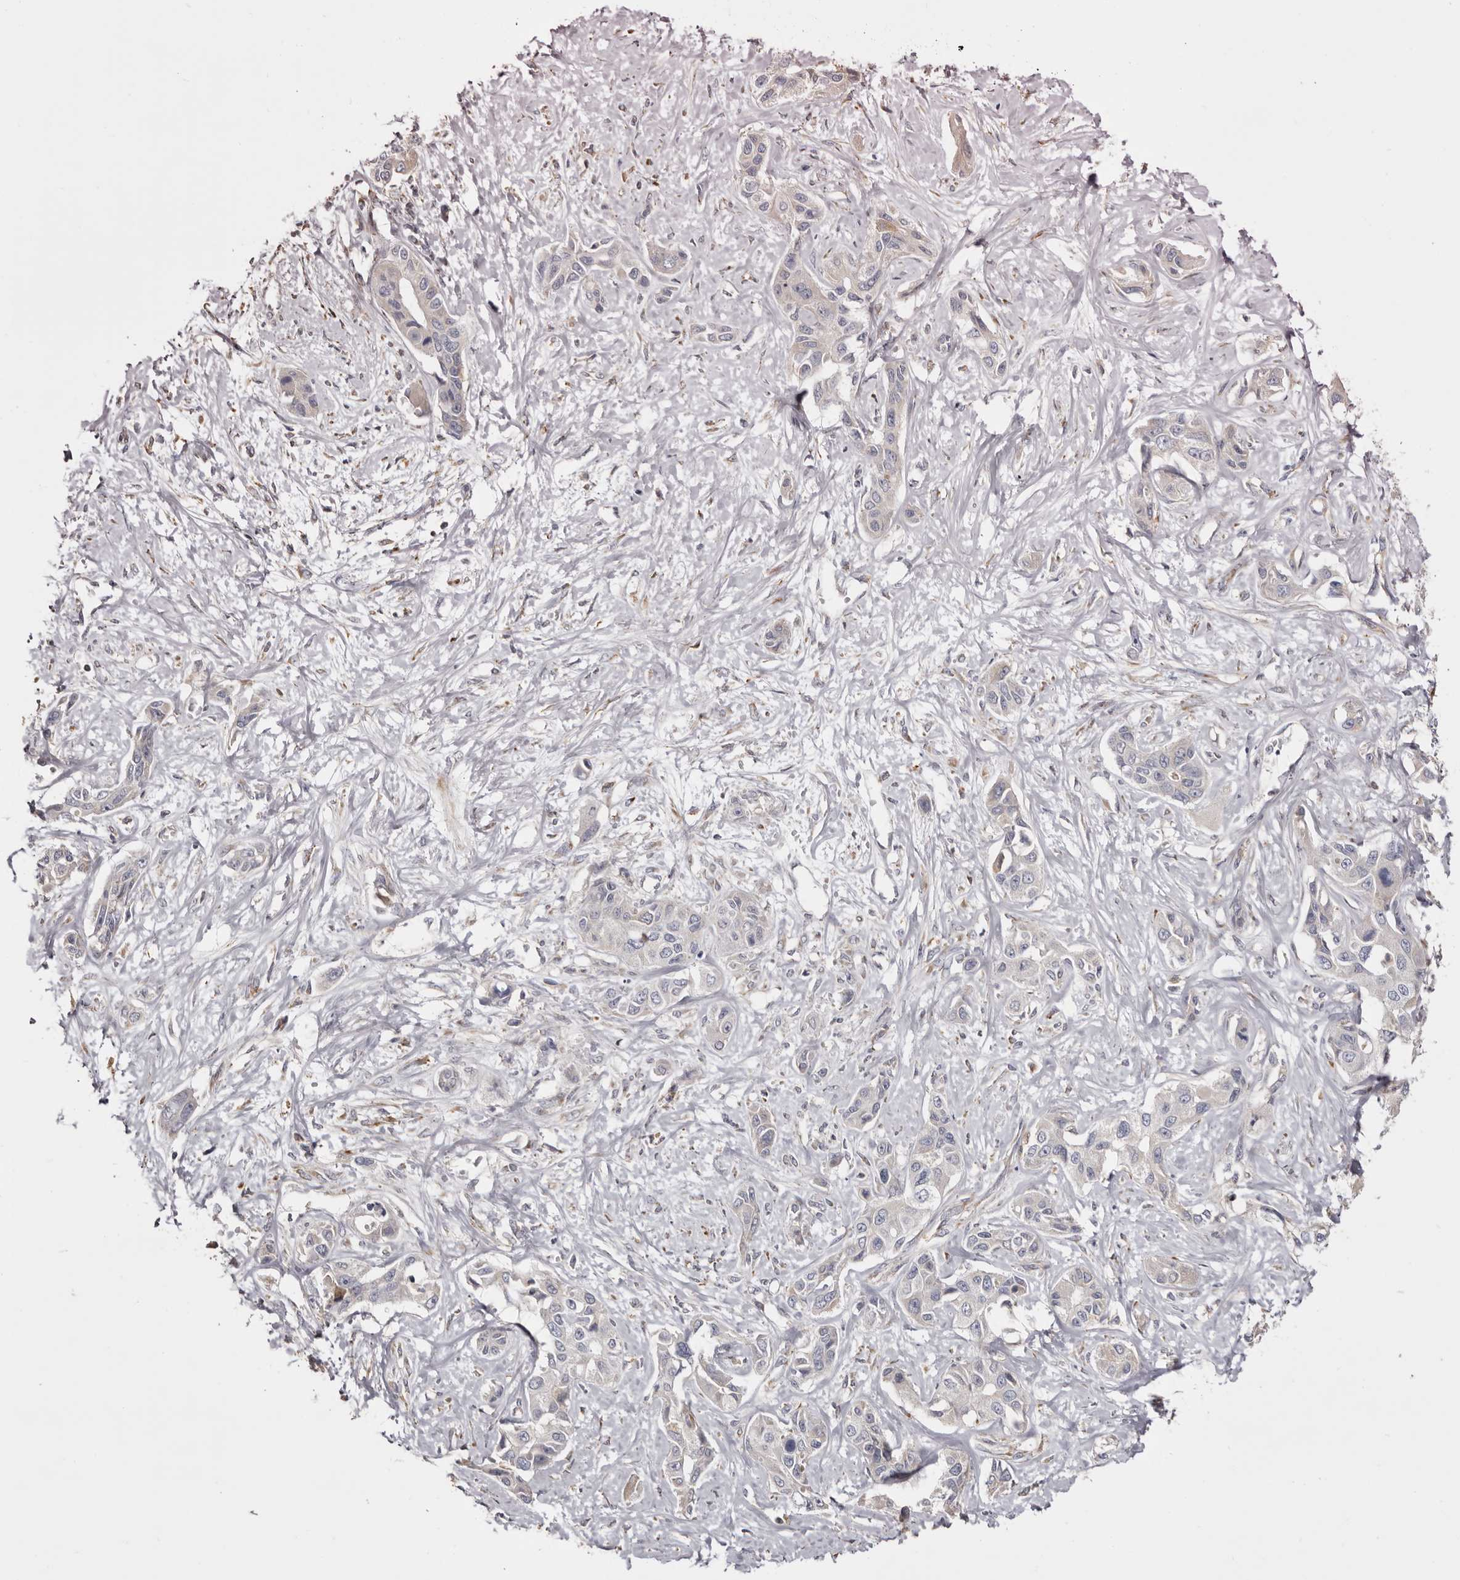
{"staining": {"intensity": "negative", "quantity": "none", "location": "none"}, "tissue": "liver cancer", "cell_type": "Tumor cells", "image_type": "cancer", "snomed": [{"axis": "morphology", "description": "Cholangiocarcinoma"}, {"axis": "topography", "description": "Liver"}], "caption": "Photomicrograph shows no significant protein expression in tumor cells of cholangiocarcinoma (liver).", "gene": "PIGX", "patient": {"sex": "male", "age": 59}}